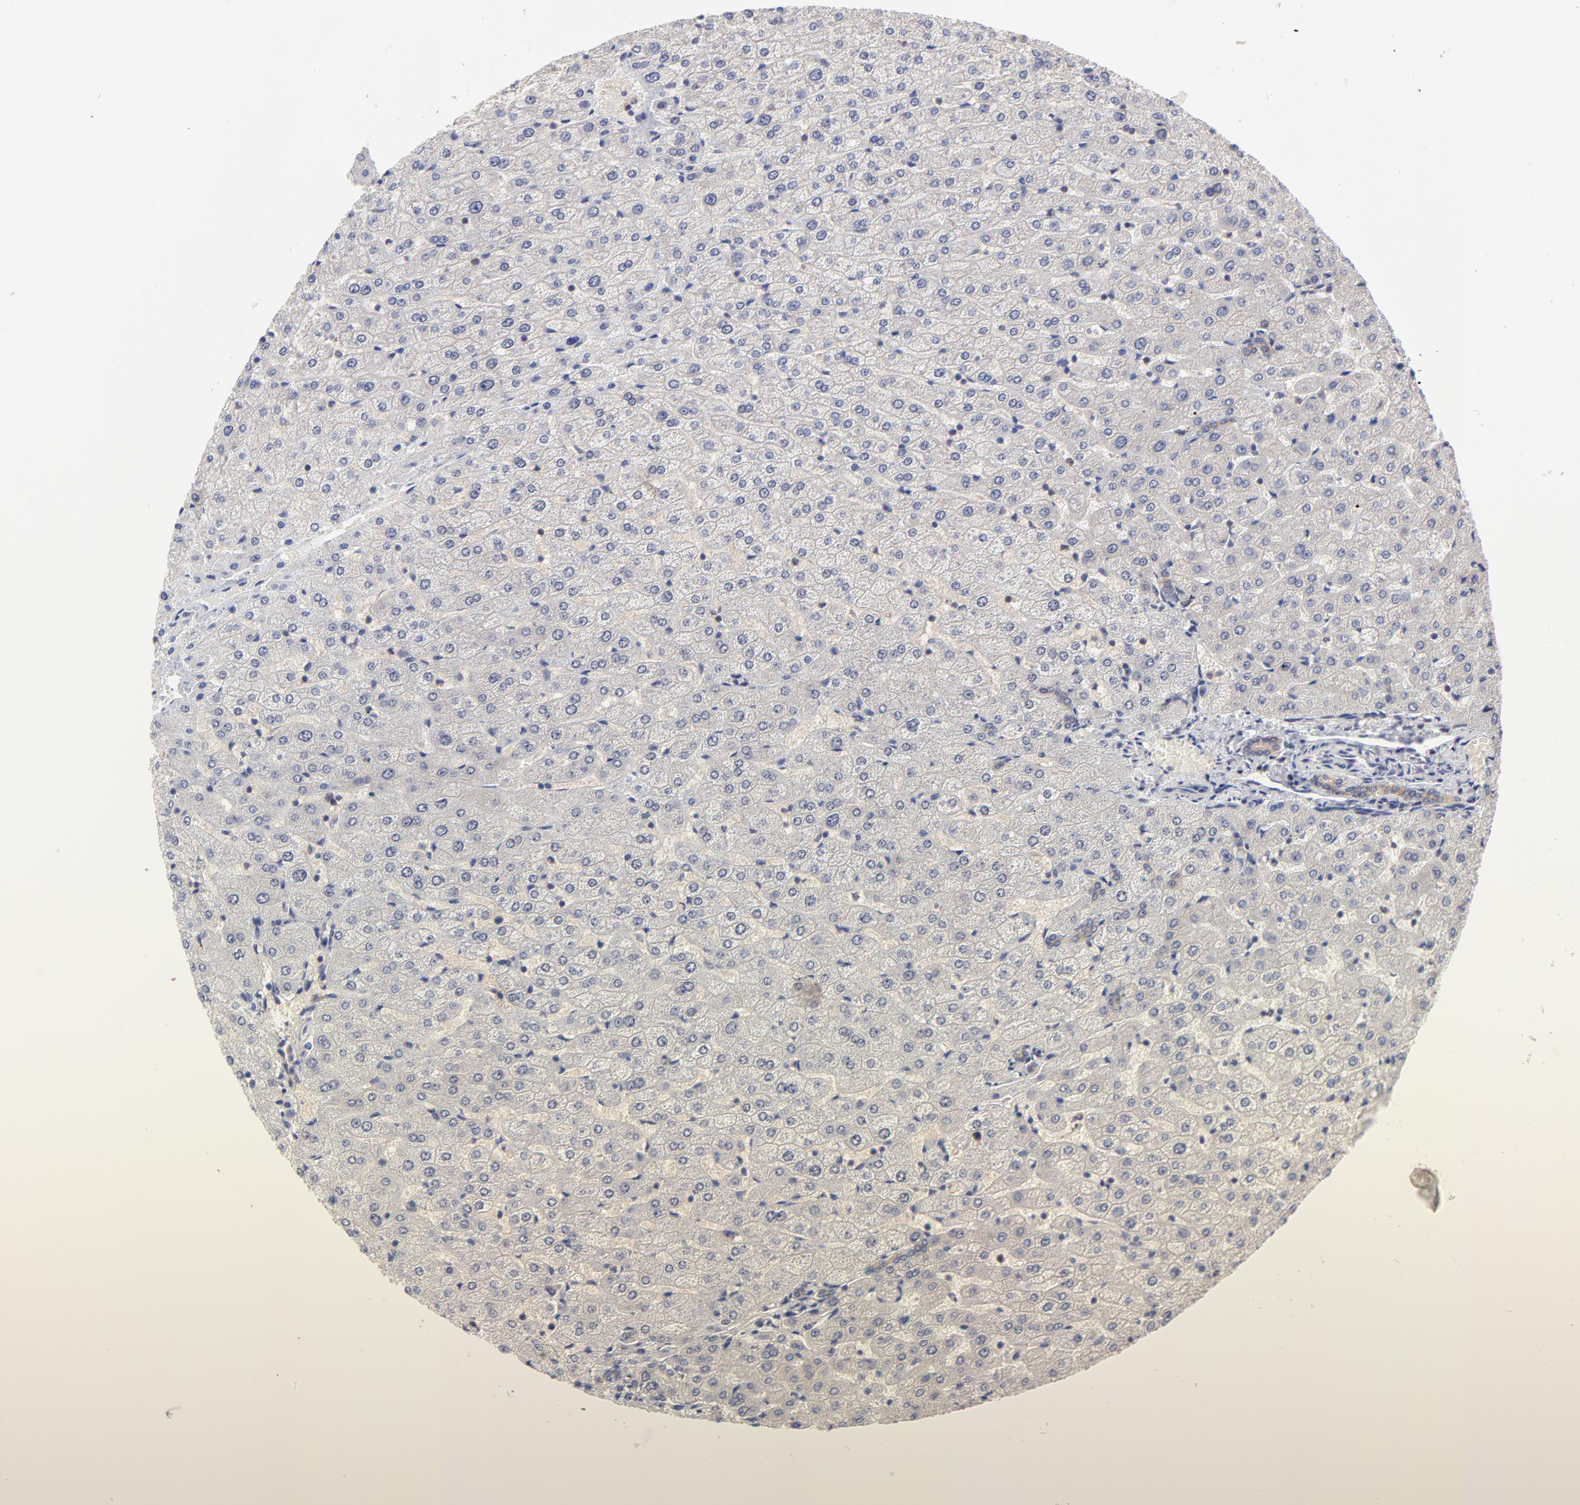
{"staining": {"intensity": "weak", "quantity": ">75%", "location": "cytoplasmic/membranous"}, "tissue": "liver", "cell_type": "Cholangiocytes", "image_type": "normal", "snomed": [{"axis": "morphology", "description": "Normal tissue, NOS"}, {"axis": "morphology", "description": "Fibrosis, NOS"}, {"axis": "topography", "description": "Liver"}], "caption": "High-magnification brightfield microscopy of unremarkable liver stained with DAB (3,3'-diaminobenzidine) (brown) and counterstained with hematoxylin (blue). cholangiocytes exhibit weak cytoplasmic/membranous expression is seen in about>75% of cells.", "gene": "PCMT1", "patient": {"sex": "female", "age": 29}}